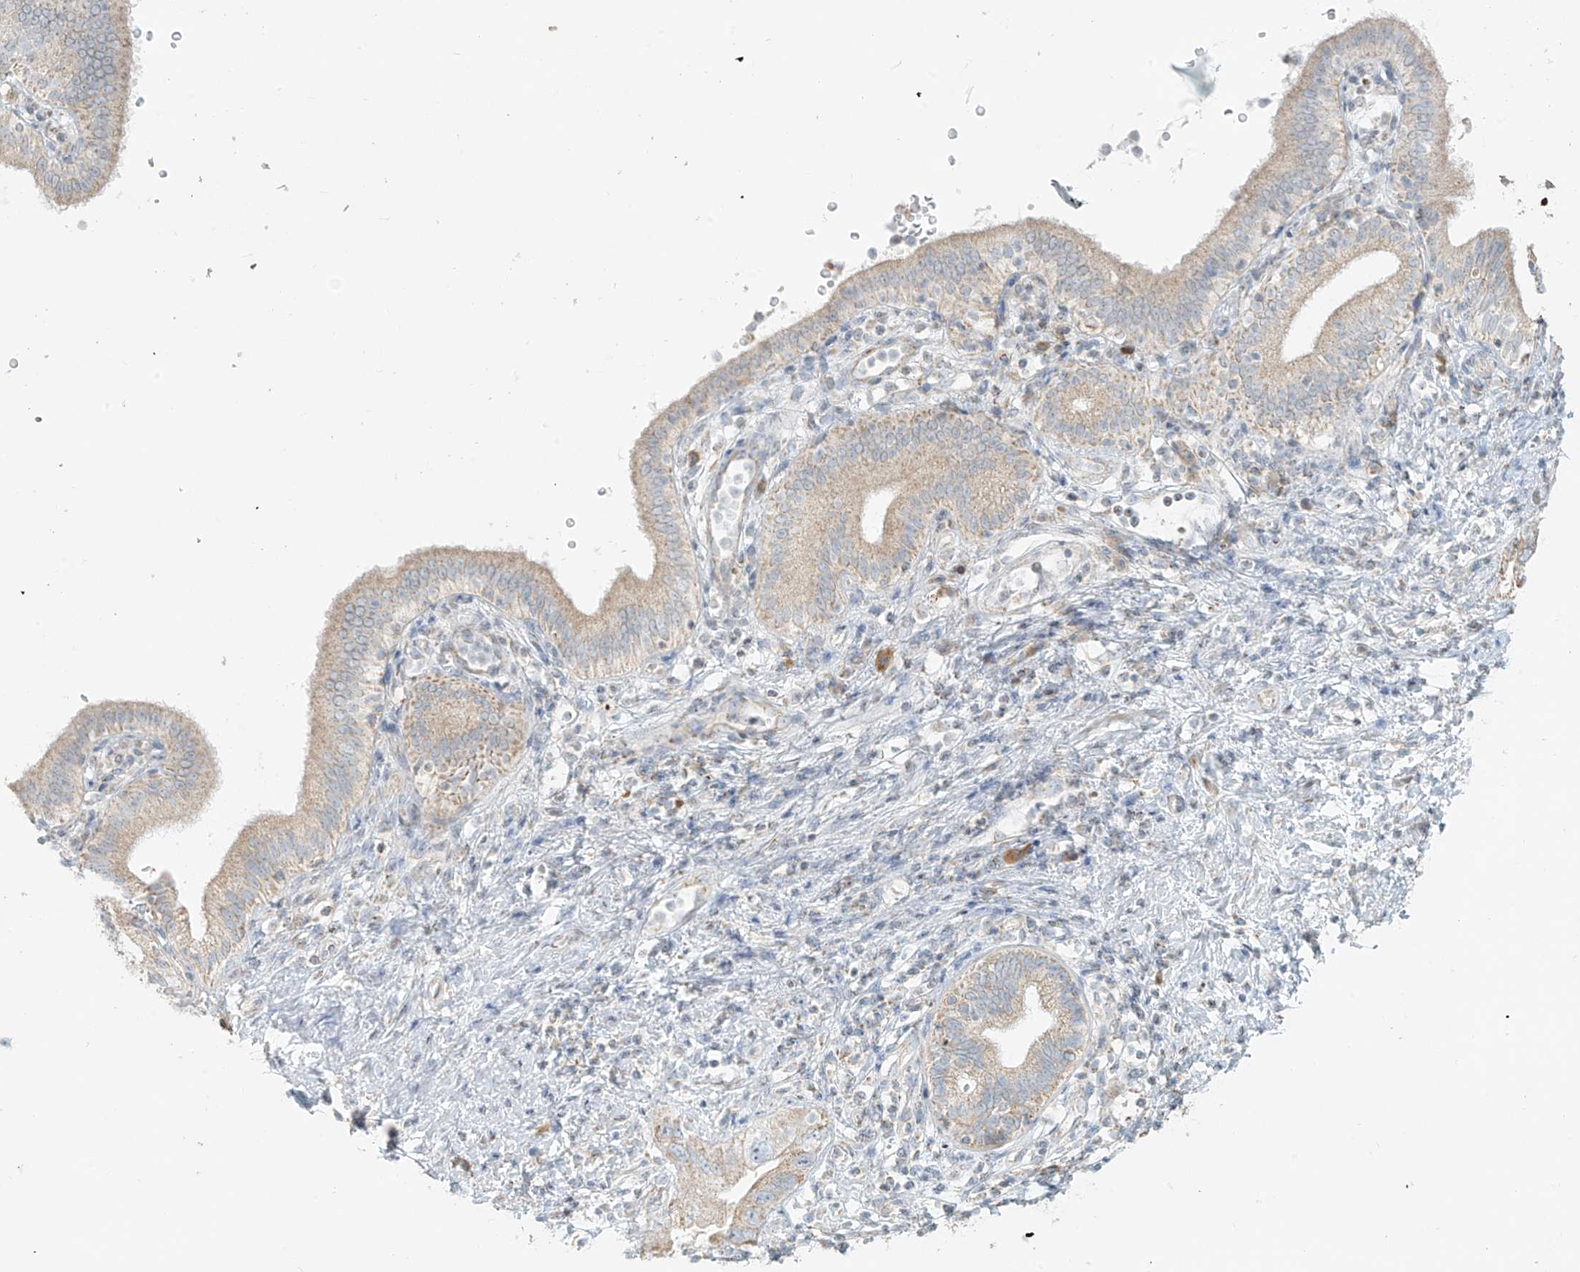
{"staining": {"intensity": "weak", "quantity": "<25%", "location": "cytoplasmic/membranous"}, "tissue": "pancreatic cancer", "cell_type": "Tumor cells", "image_type": "cancer", "snomed": [{"axis": "morphology", "description": "Adenocarcinoma, NOS"}, {"axis": "topography", "description": "Pancreas"}], "caption": "There is no significant positivity in tumor cells of adenocarcinoma (pancreatic).", "gene": "UST", "patient": {"sex": "female", "age": 73}}